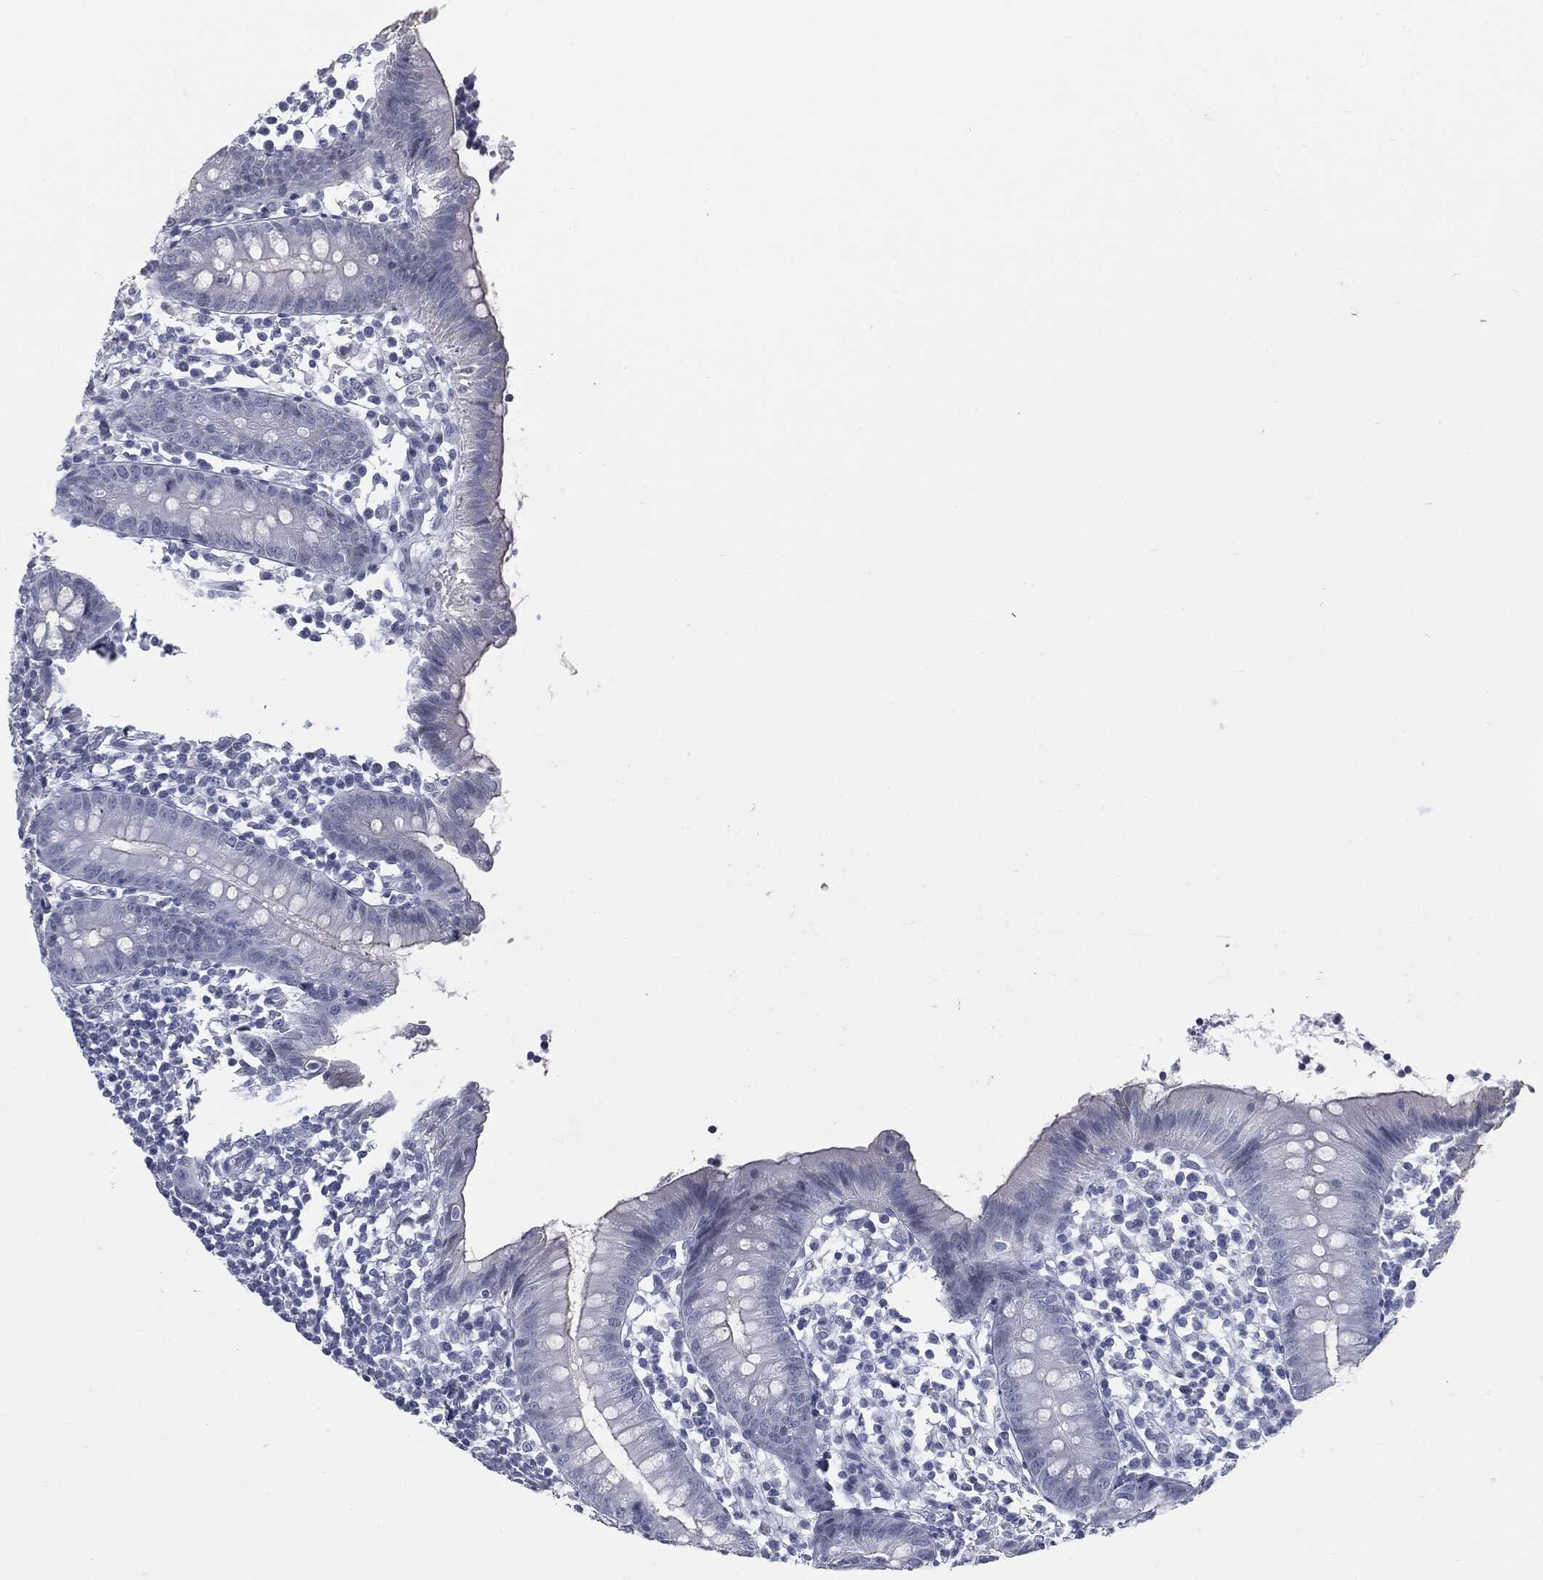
{"staining": {"intensity": "negative", "quantity": "none", "location": "none"}, "tissue": "appendix", "cell_type": "Glandular cells", "image_type": "normal", "snomed": [{"axis": "morphology", "description": "Normal tissue, NOS"}, {"axis": "topography", "description": "Appendix"}], "caption": "The photomicrograph shows no significant positivity in glandular cells of appendix. (Immunohistochemistry (ihc), brightfield microscopy, high magnification).", "gene": "TPO", "patient": {"sex": "female", "age": 40}}